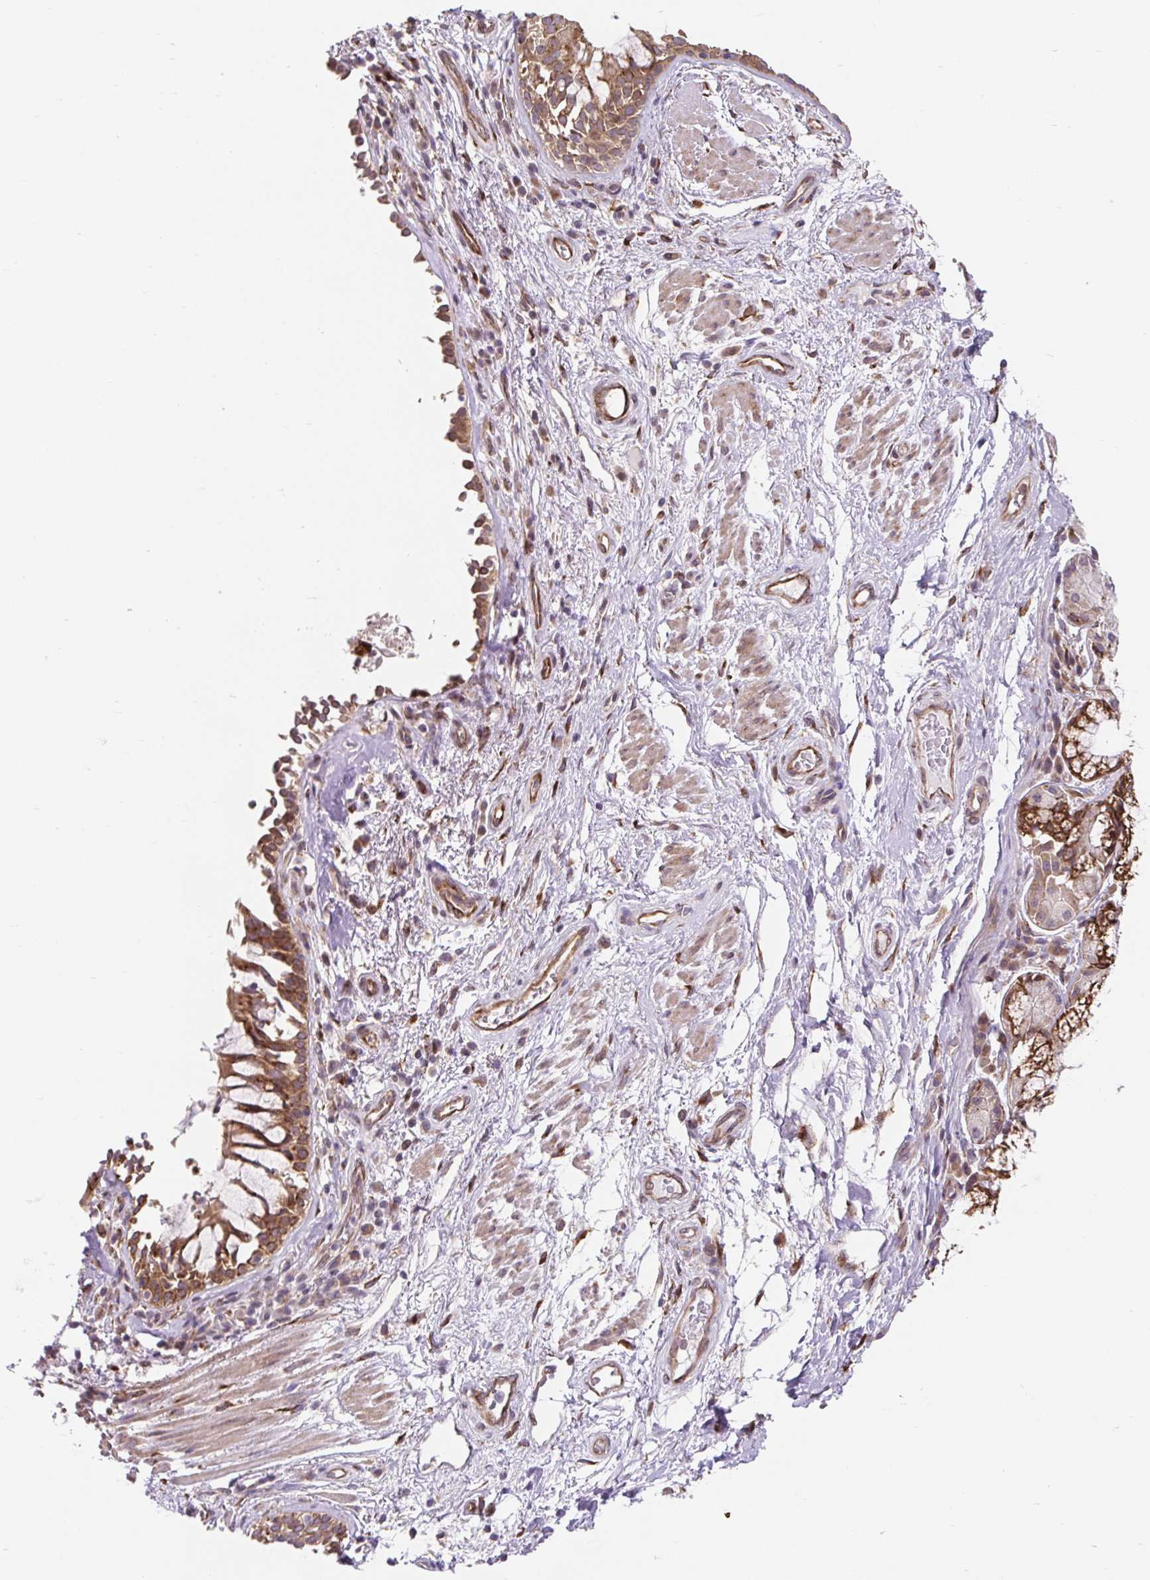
{"staining": {"intensity": "negative", "quantity": "none", "location": "none"}, "tissue": "soft tissue", "cell_type": "Chondrocytes", "image_type": "normal", "snomed": [{"axis": "morphology", "description": "Normal tissue, NOS"}, {"axis": "topography", "description": "Cartilage tissue"}, {"axis": "topography", "description": "Bronchus"}], "caption": "DAB immunohistochemical staining of unremarkable soft tissue exhibits no significant expression in chondrocytes.", "gene": "LYPD5", "patient": {"sex": "male", "age": 64}}